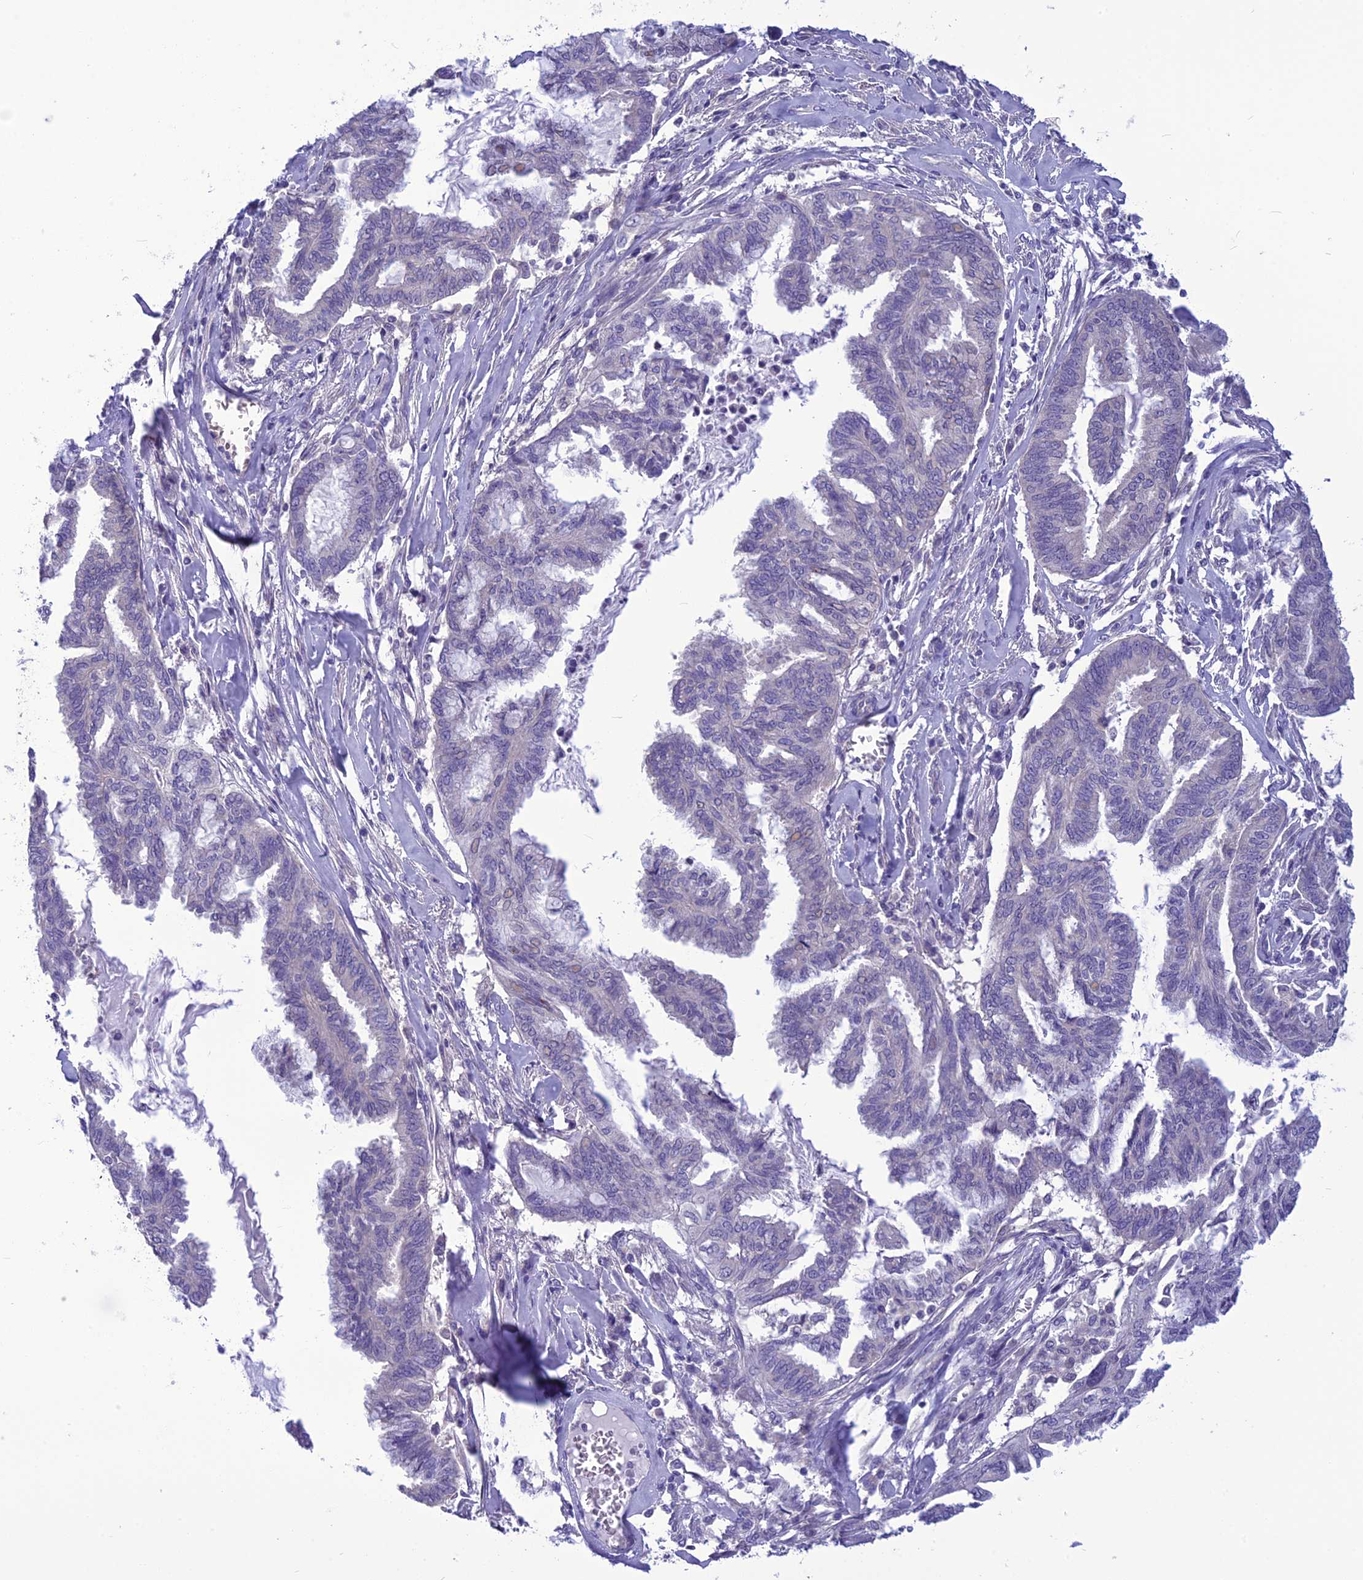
{"staining": {"intensity": "negative", "quantity": "none", "location": "none"}, "tissue": "endometrial cancer", "cell_type": "Tumor cells", "image_type": "cancer", "snomed": [{"axis": "morphology", "description": "Adenocarcinoma, NOS"}, {"axis": "topography", "description": "Endometrium"}], "caption": "Tumor cells show no significant protein expression in endometrial cancer (adenocarcinoma).", "gene": "PSMF1", "patient": {"sex": "female", "age": 86}}